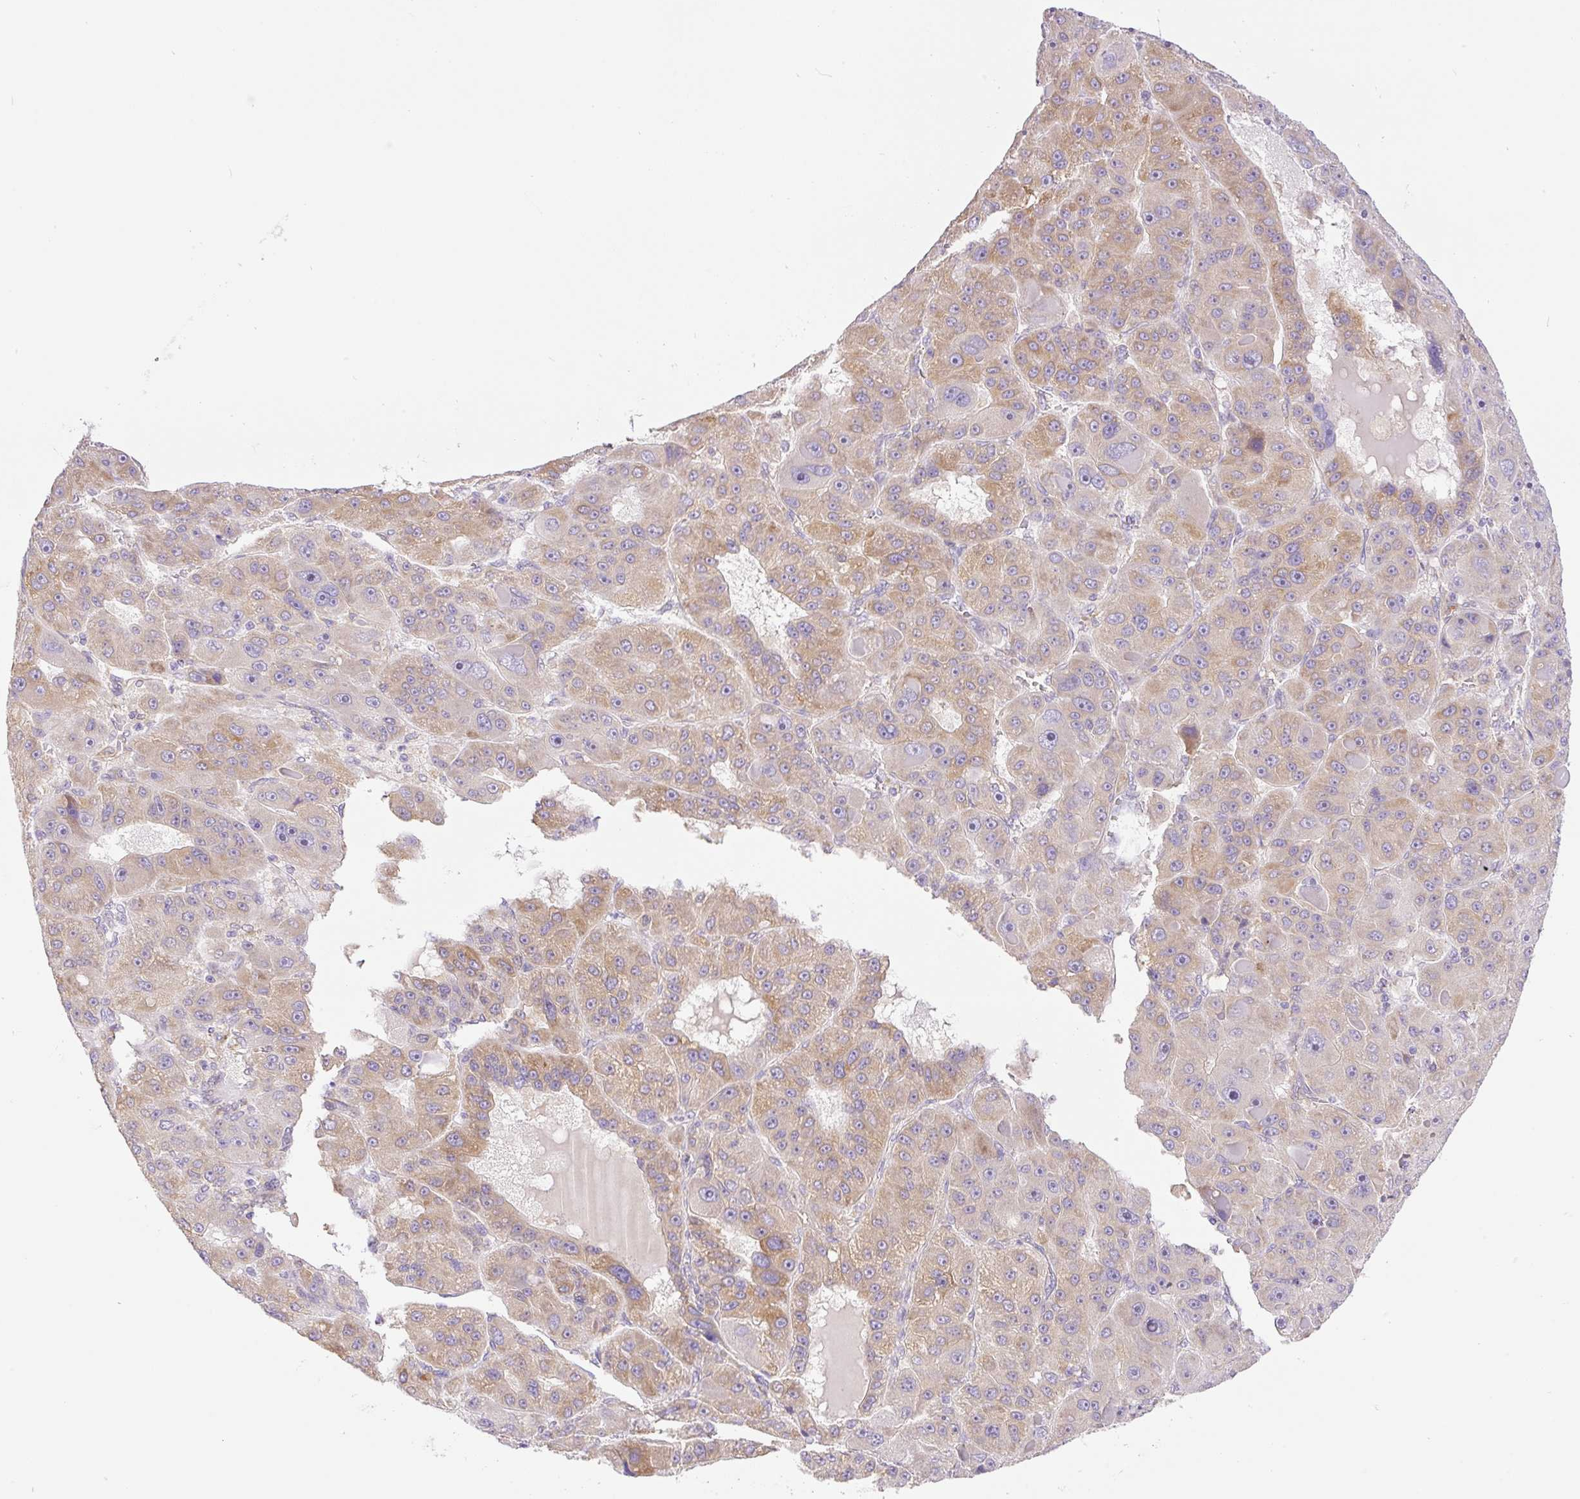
{"staining": {"intensity": "moderate", "quantity": "25%-75%", "location": "cytoplasmic/membranous"}, "tissue": "liver cancer", "cell_type": "Tumor cells", "image_type": "cancer", "snomed": [{"axis": "morphology", "description": "Carcinoma, Hepatocellular, NOS"}, {"axis": "topography", "description": "Liver"}], "caption": "Liver cancer (hepatocellular carcinoma) tissue displays moderate cytoplasmic/membranous expression in approximately 25%-75% of tumor cells, visualized by immunohistochemistry.", "gene": "POFUT1", "patient": {"sex": "male", "age": 76}}